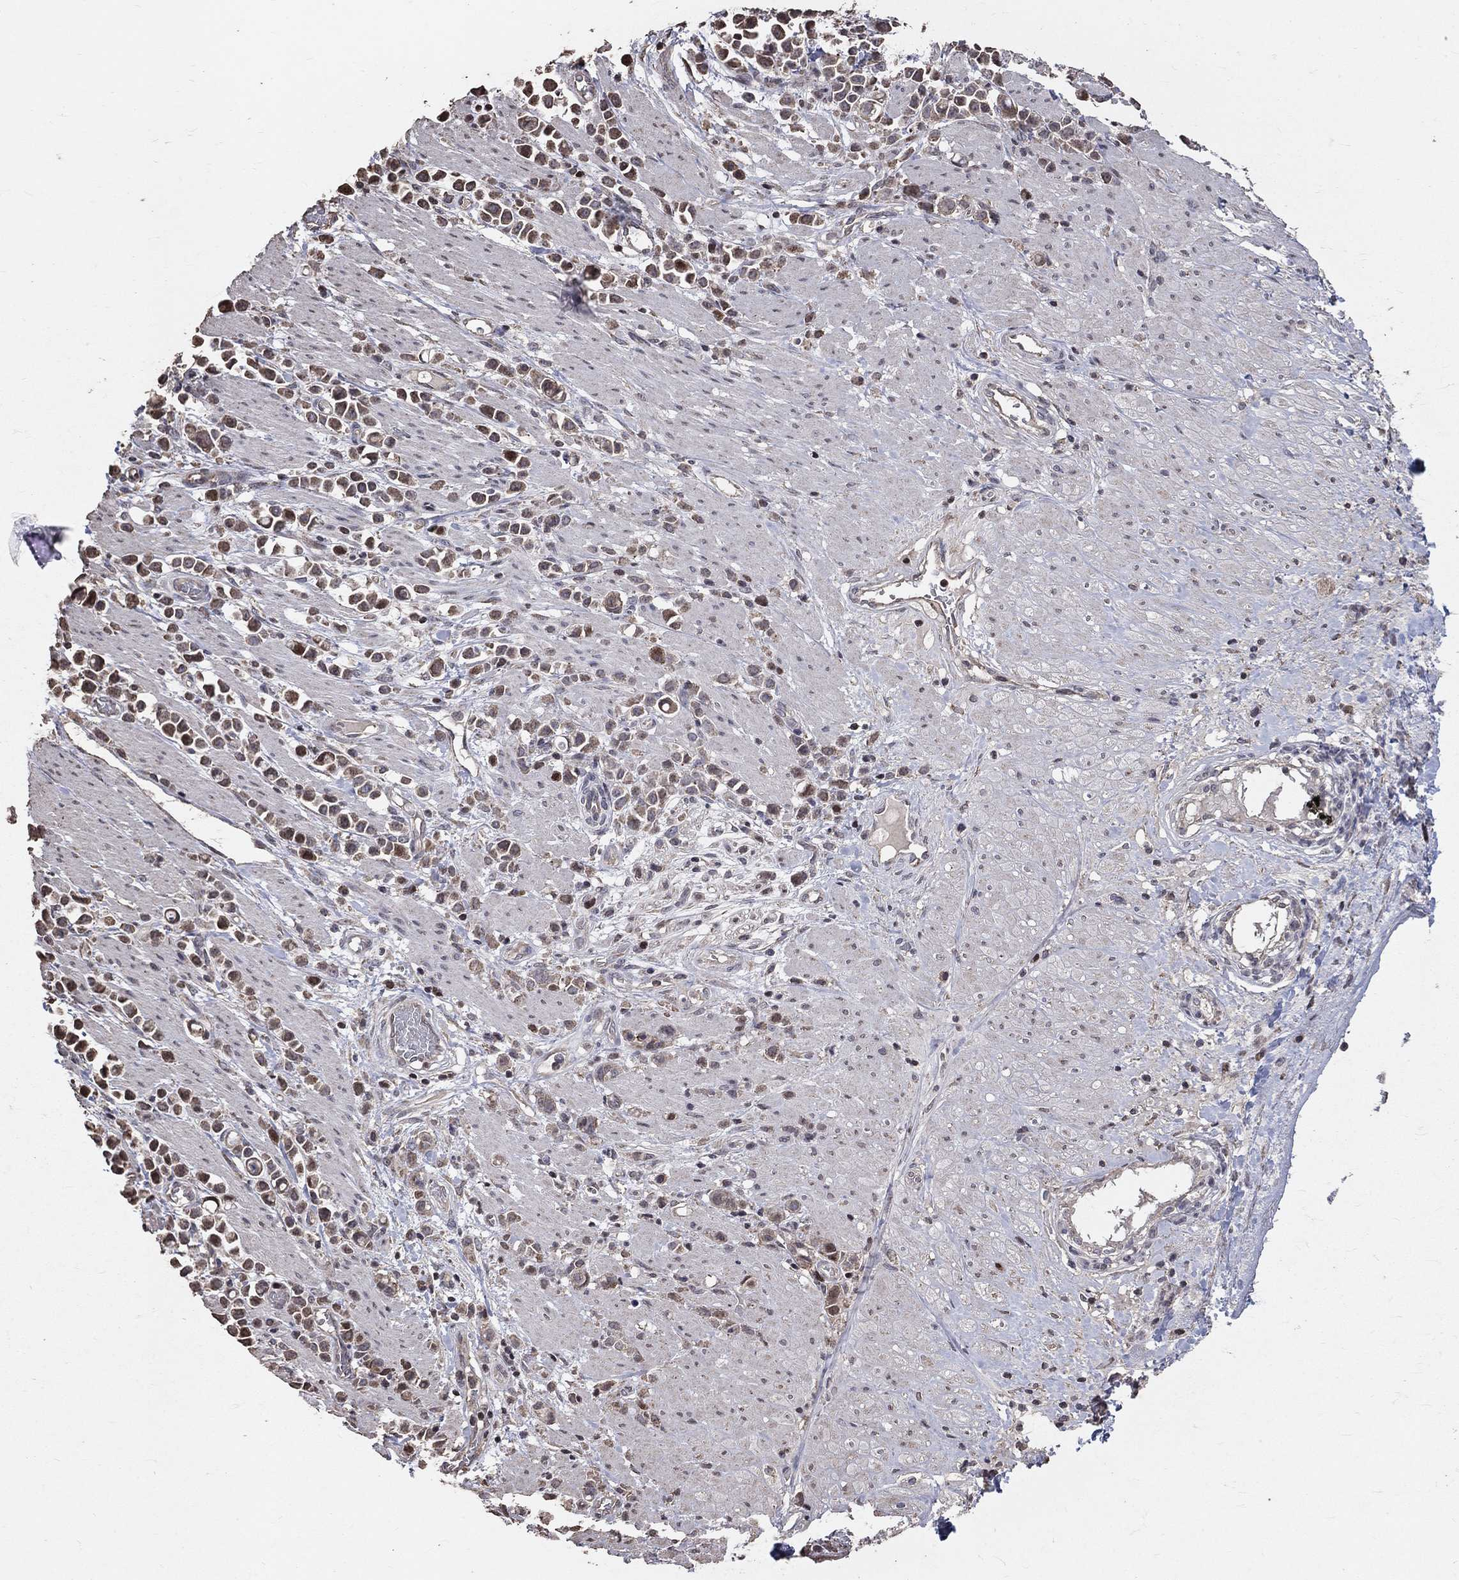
{"staining": {"intensity": "moderate", "quantity": "25%-75%", "location": "cytoplasmic/membranous"}, "tissue": "stomach cancer", "cell_type": "Tumor cells", "image_type": "cancer", "snomed": [{"axis": "morphology", "description": "Adenocarcinoma, NOS"}, {"axis": "topography", "description": "Stomach"}], "caption": "Stomach cancer stained for a protein demonstrates moderate cytoplasmic/membranous positivity in tumor cells.", "gene": "LY6K", "patient": {"sex": "male", "age": 82}}